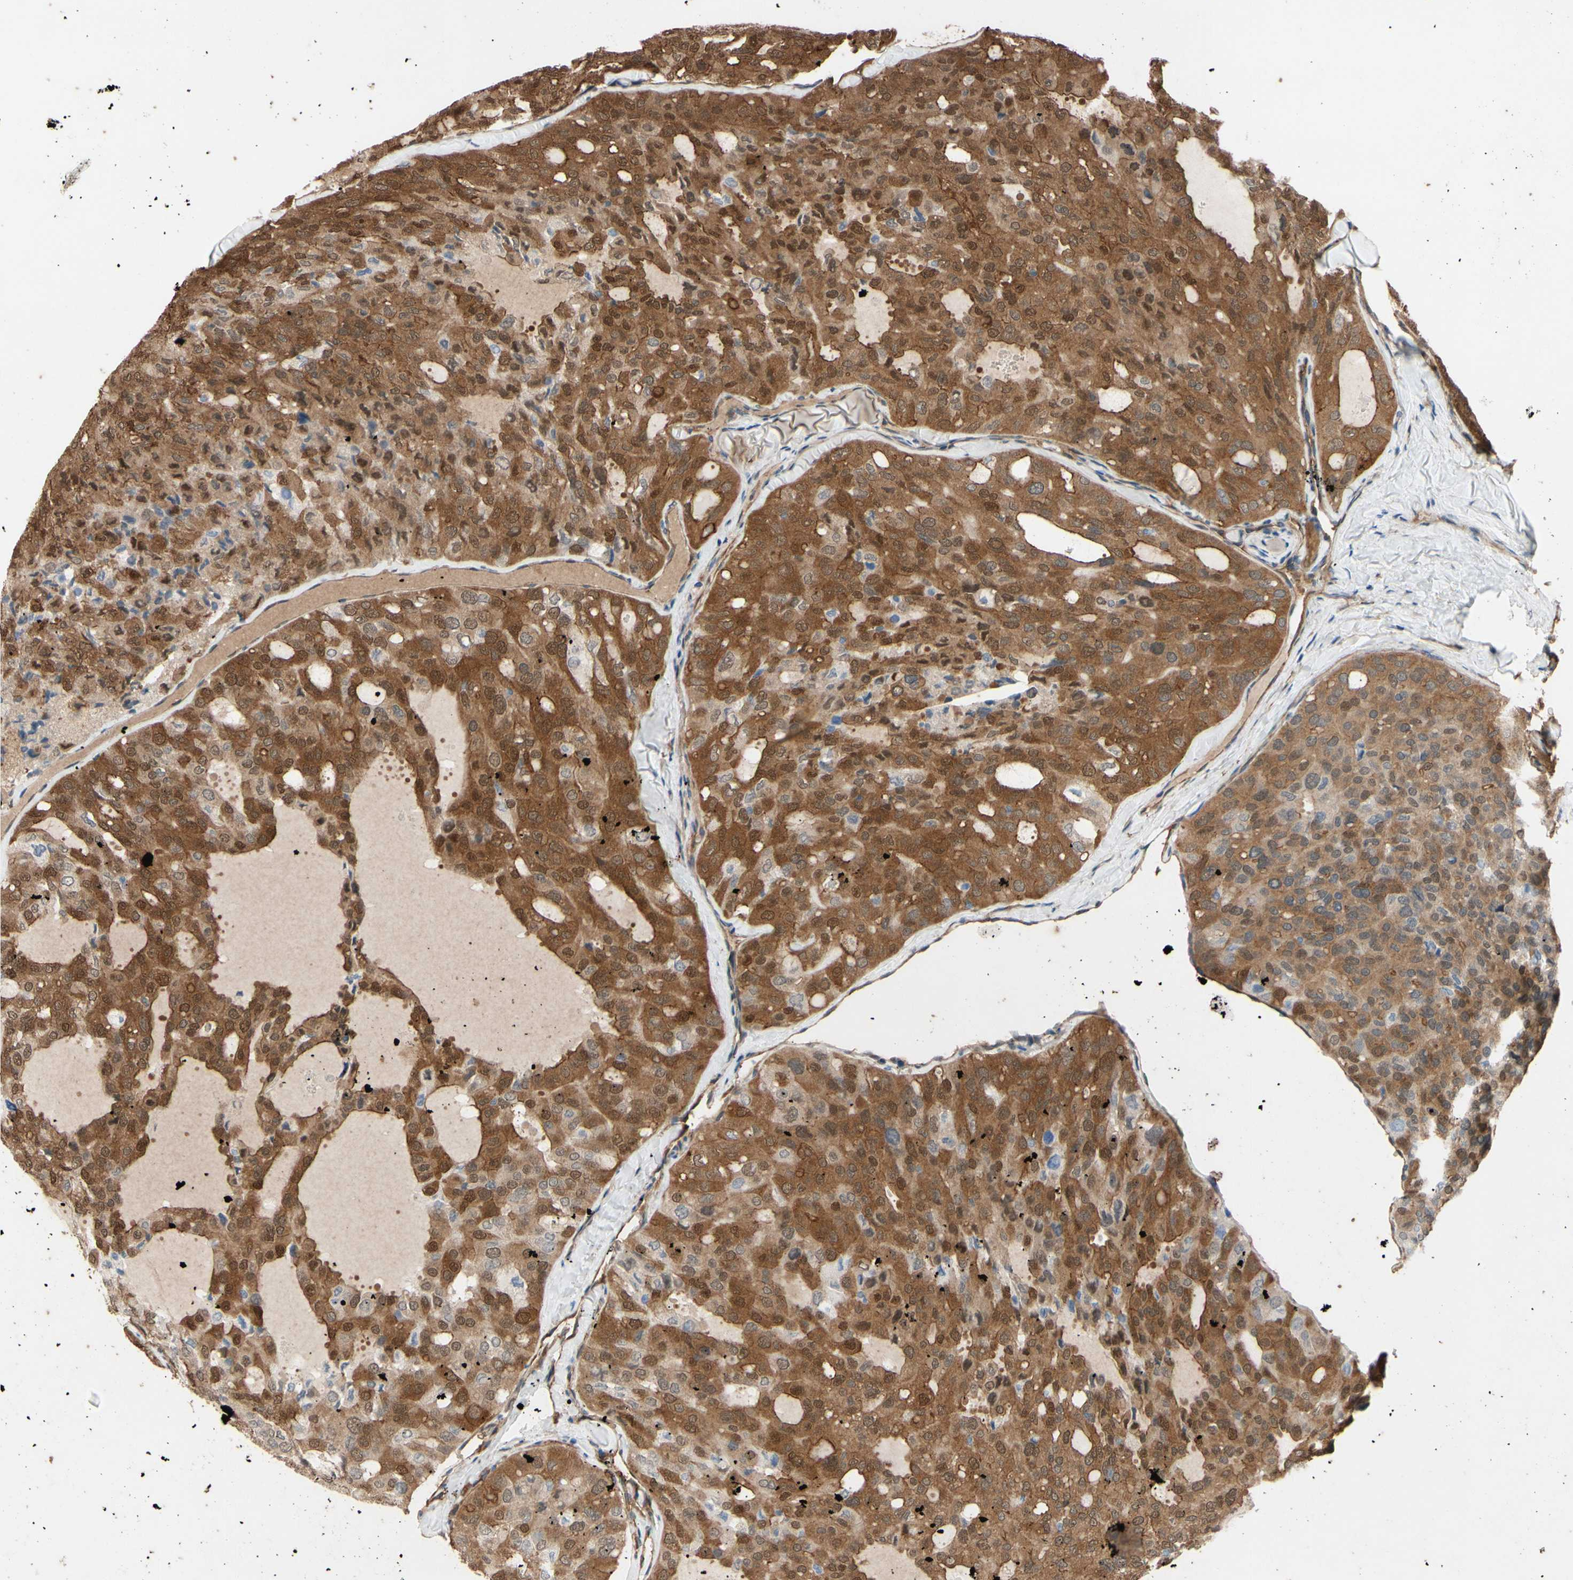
{"staining": {"intensity": "moderate", "quantity": ">75%", "location": "cytoplasmic/membranous"}, "tissue": "thyroid cancer", "cell_type": "Tumor cells", "image_type": "cancer", "snomed": [{"axis": "morphology", "description": "Follicular adenoma carcinoma, NOS"}, {"axis": "topography", "description": "Thyroid gland"}], "caption": "Thyroid follicular adenoma carcinoma tissue exhibits moderate cytoplasmic/membranous positivity in about >75% of tumor cells", "gene": "CTTNBP2", "patient": {"sex": "male", "age": 75}}